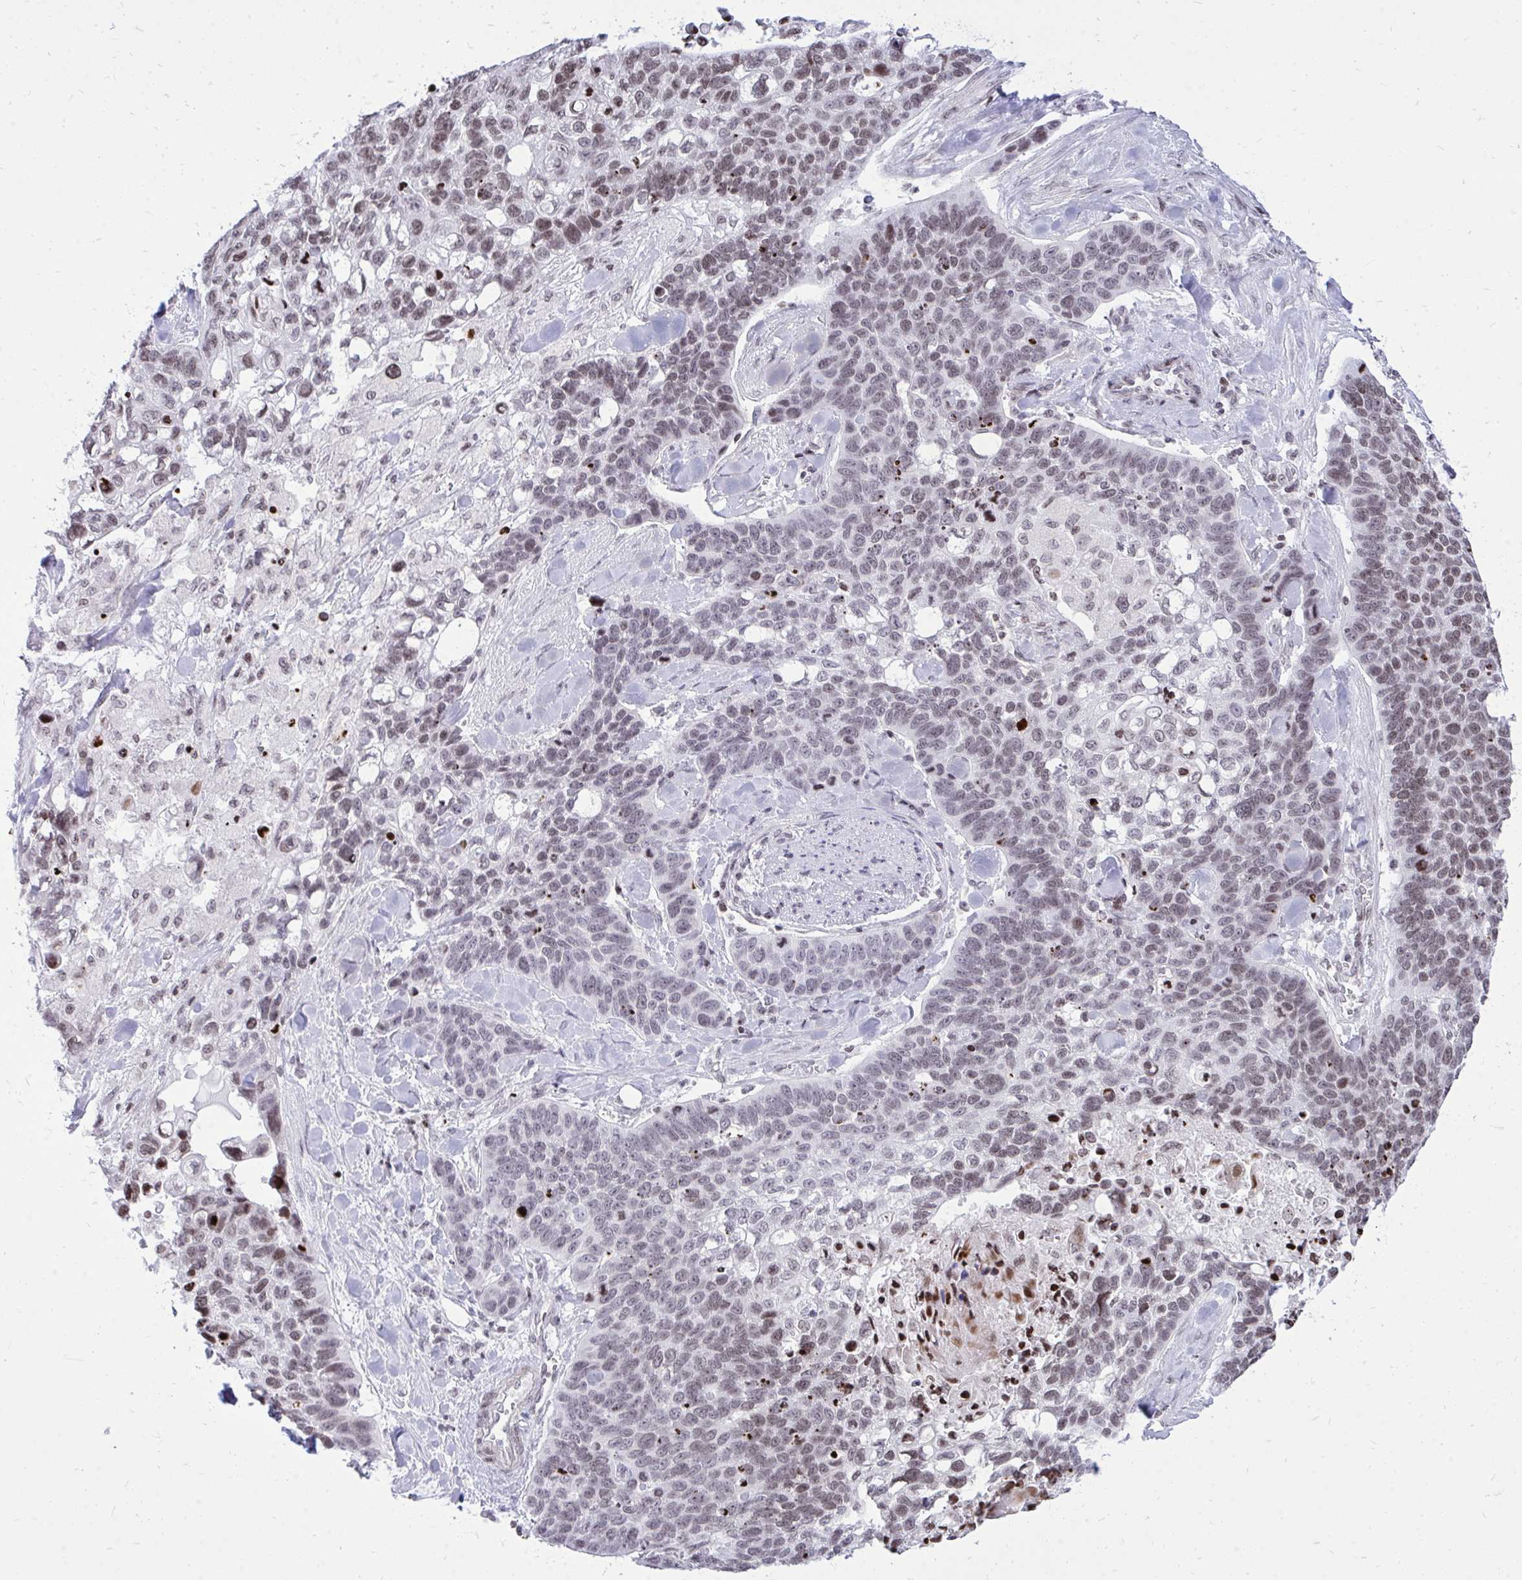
{"staining": {"intensity": "weak", "quantity": "25%-75%", "location": "nuclear"}, "tissue": "lung cancer", "cell_type": "Tumor cells", "image_type": "cancer", "snomed": [{"axis": "morphology", "description": "Squamous cell carcinoma, NOS"}, {"axis": "topography", "description": "Lung"}], "caption": "This is an image of IHC staining of lung cancer (squamous cell carcinoma), which shows weak expression in the nuclear of tumor cells.", "gene": "GABRA1", "patient": {"sex": "male", "age": 62}}